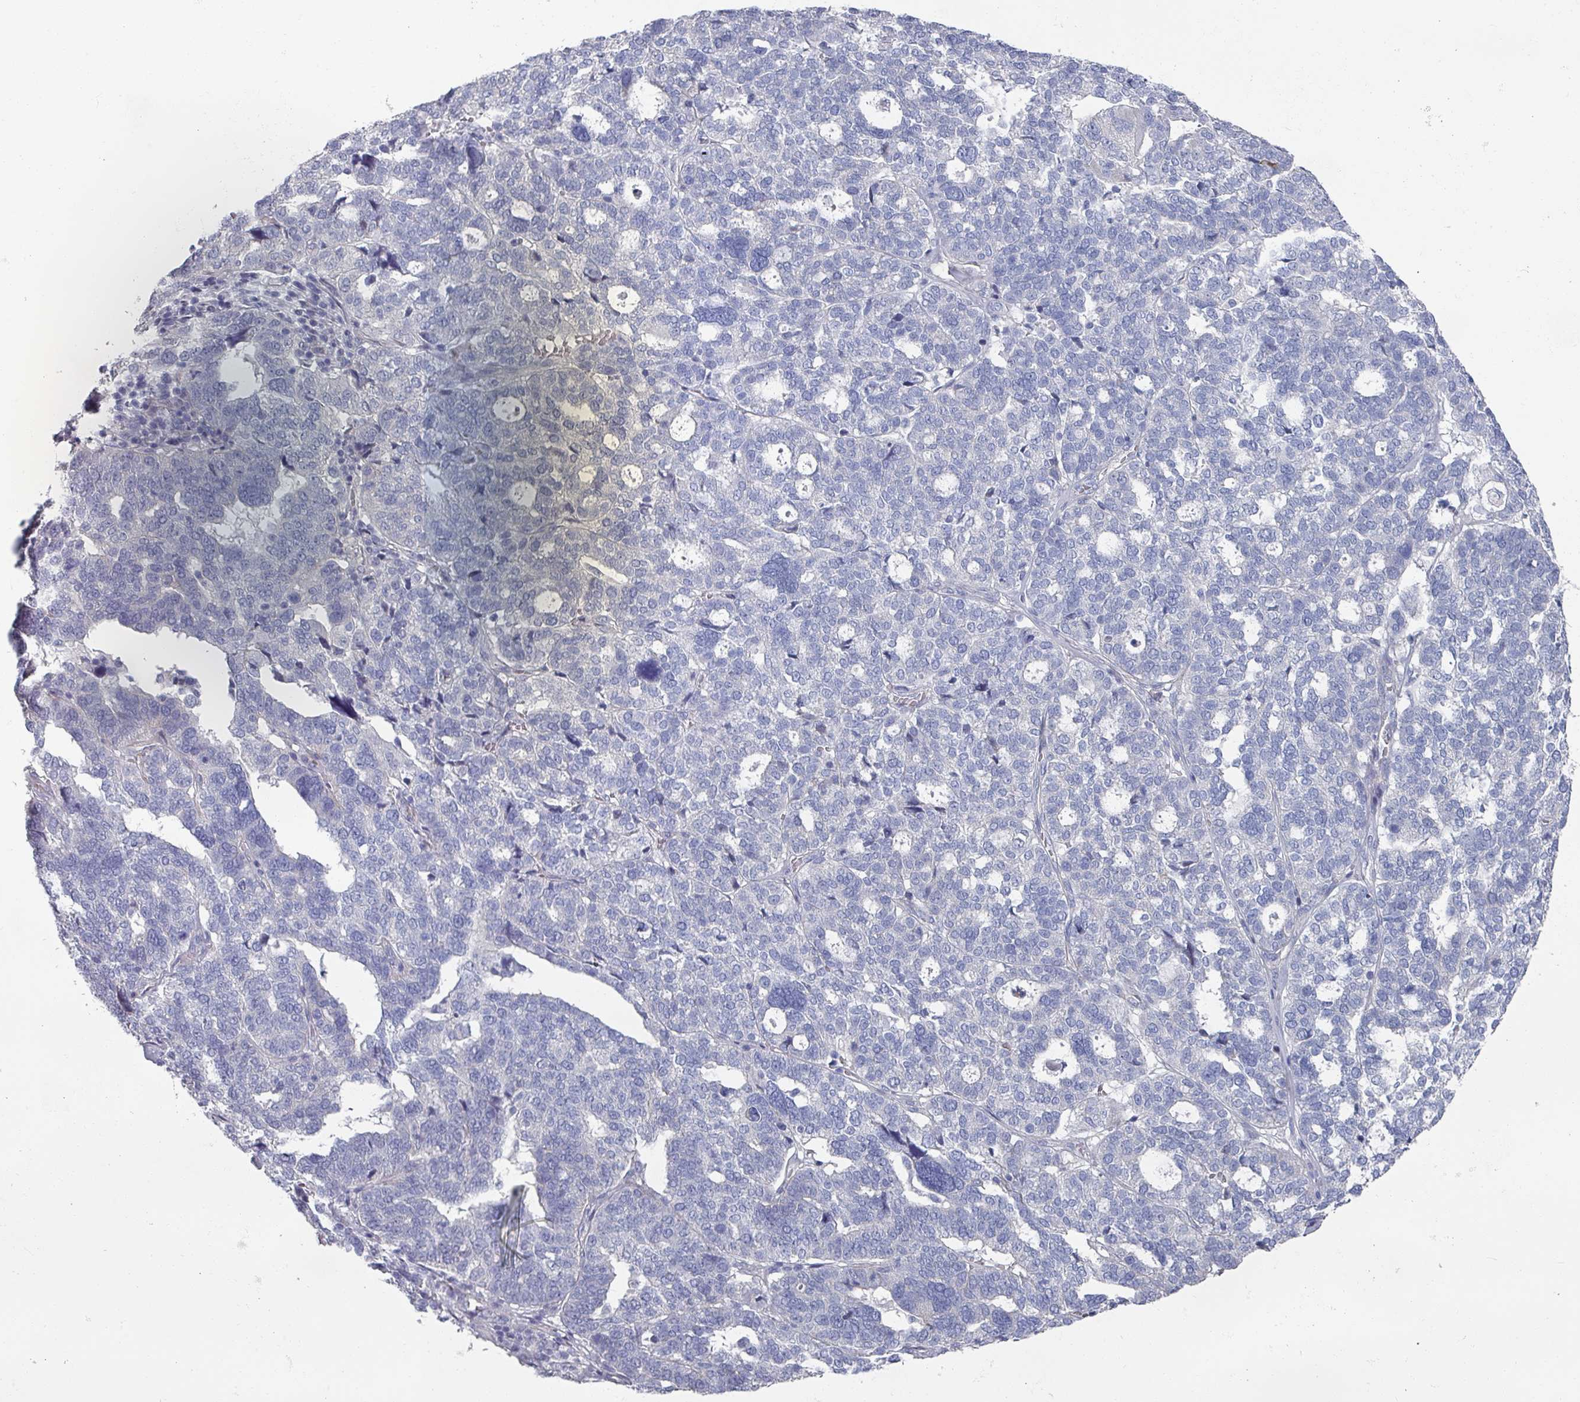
{"staining": {"intensity": "negative", "quantity": "none", "location": "none"}, "tissue": "ovarian cancer", "cell_type": "Tumor cells", "image_type": "cancer", "snomed": [{"axis": "morphology", "description": "Cystadenocarcinoma, serous, NOS"}, {"axis": "topography", "description": "Ovary"}], "caption": "Image shows no protein staining in tumor cells of ovarian serous cystadenocarcinoma tissue.", "gene": "EFL1", "patient": {"sex": "female", "age": 59}}